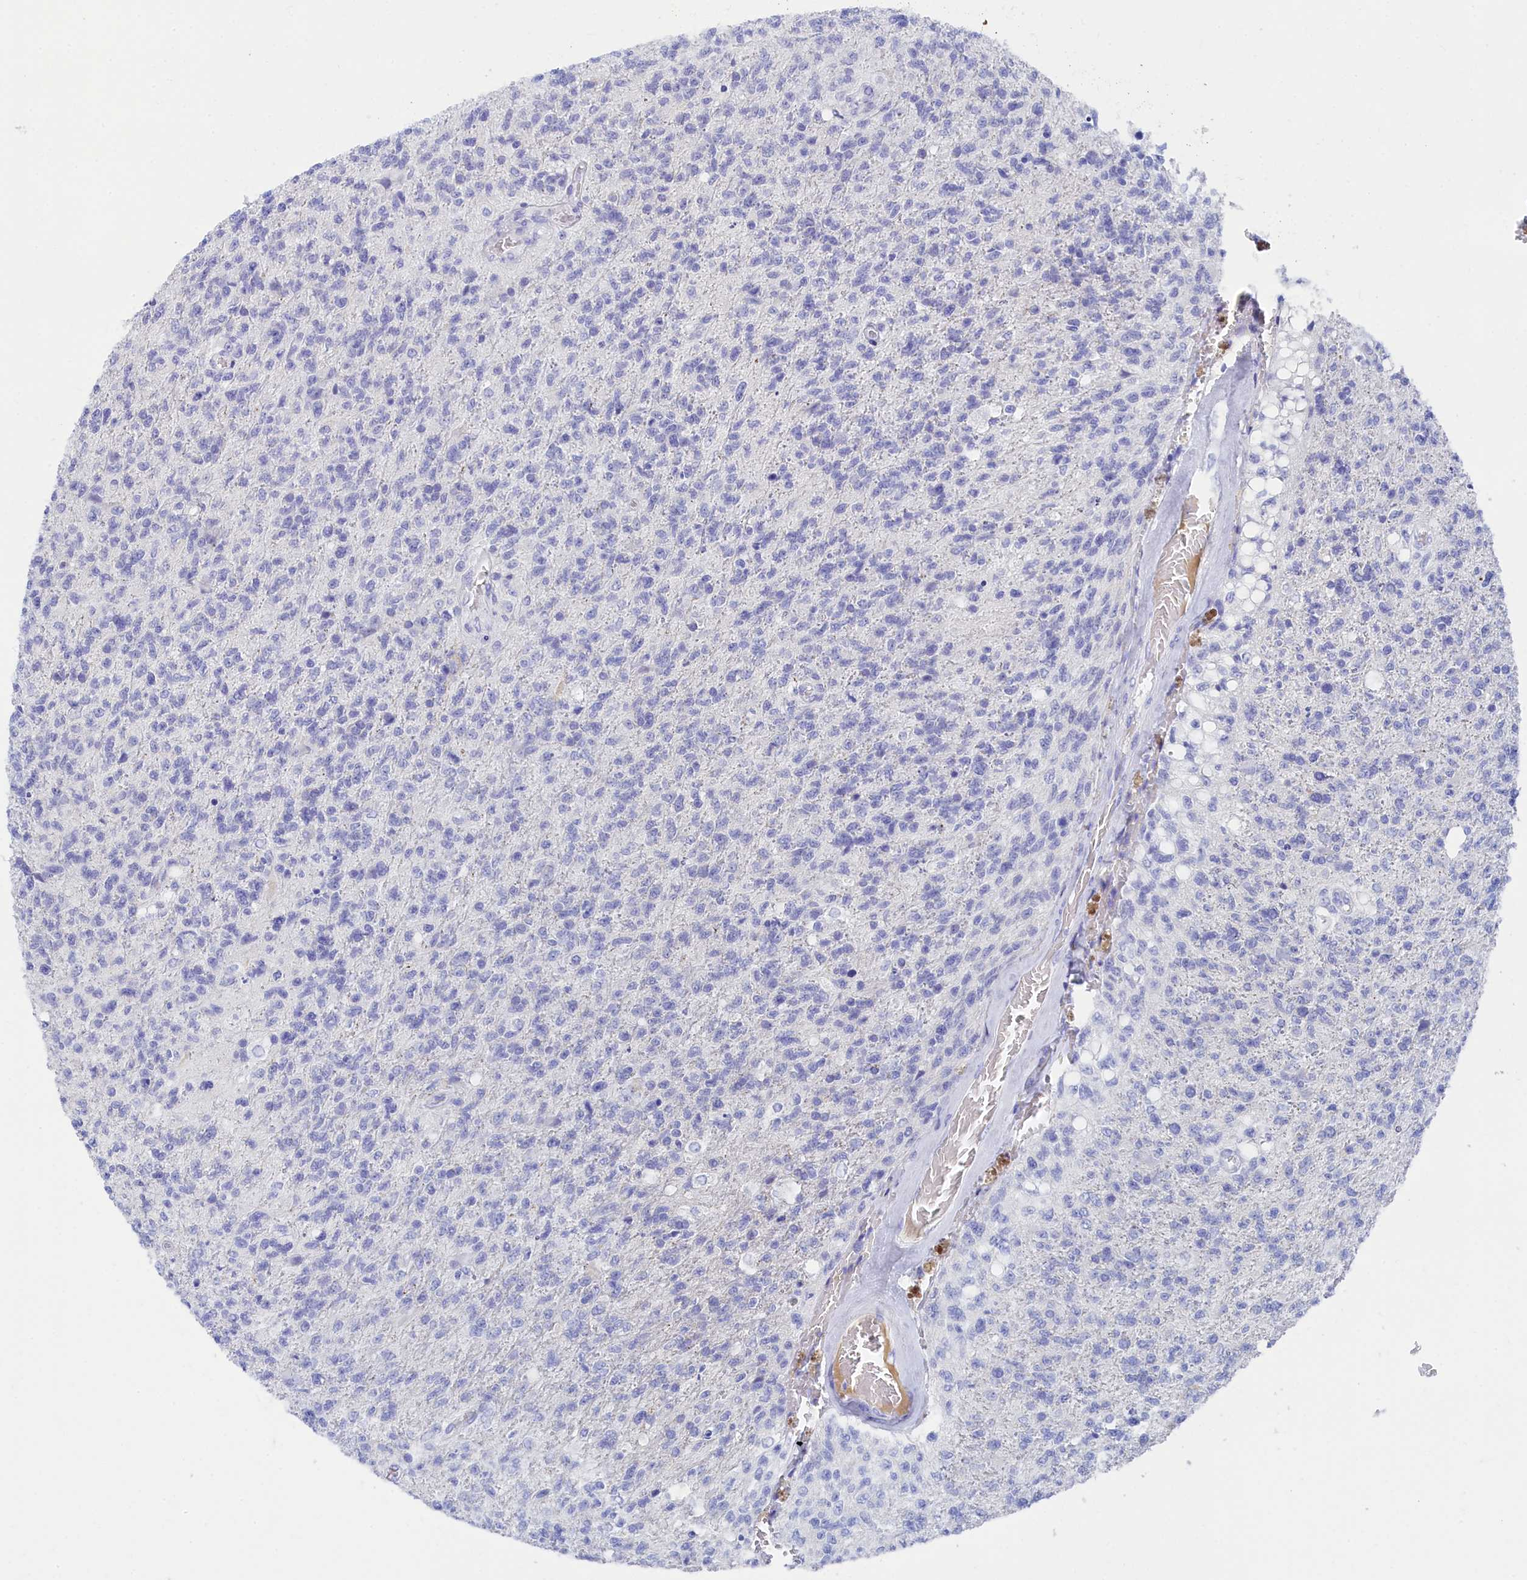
{"staining": {"intensity": "negative", "quantity": "none", "location": "none"}, "tissue": "glioma", "cell_type": "Tumor cells", "image_type": "cancer", "snomed": [{"axis": "morphology", "description": "Glioma, malignant, High grade"}, {"axis": "topography", "description": "Brain"}], "caption": "Tumor cells are negative for brown protein staining in malignant glioma (high-grade).", "gene": "TRIM10", "patient": {"sex": "male", "age": 56}}